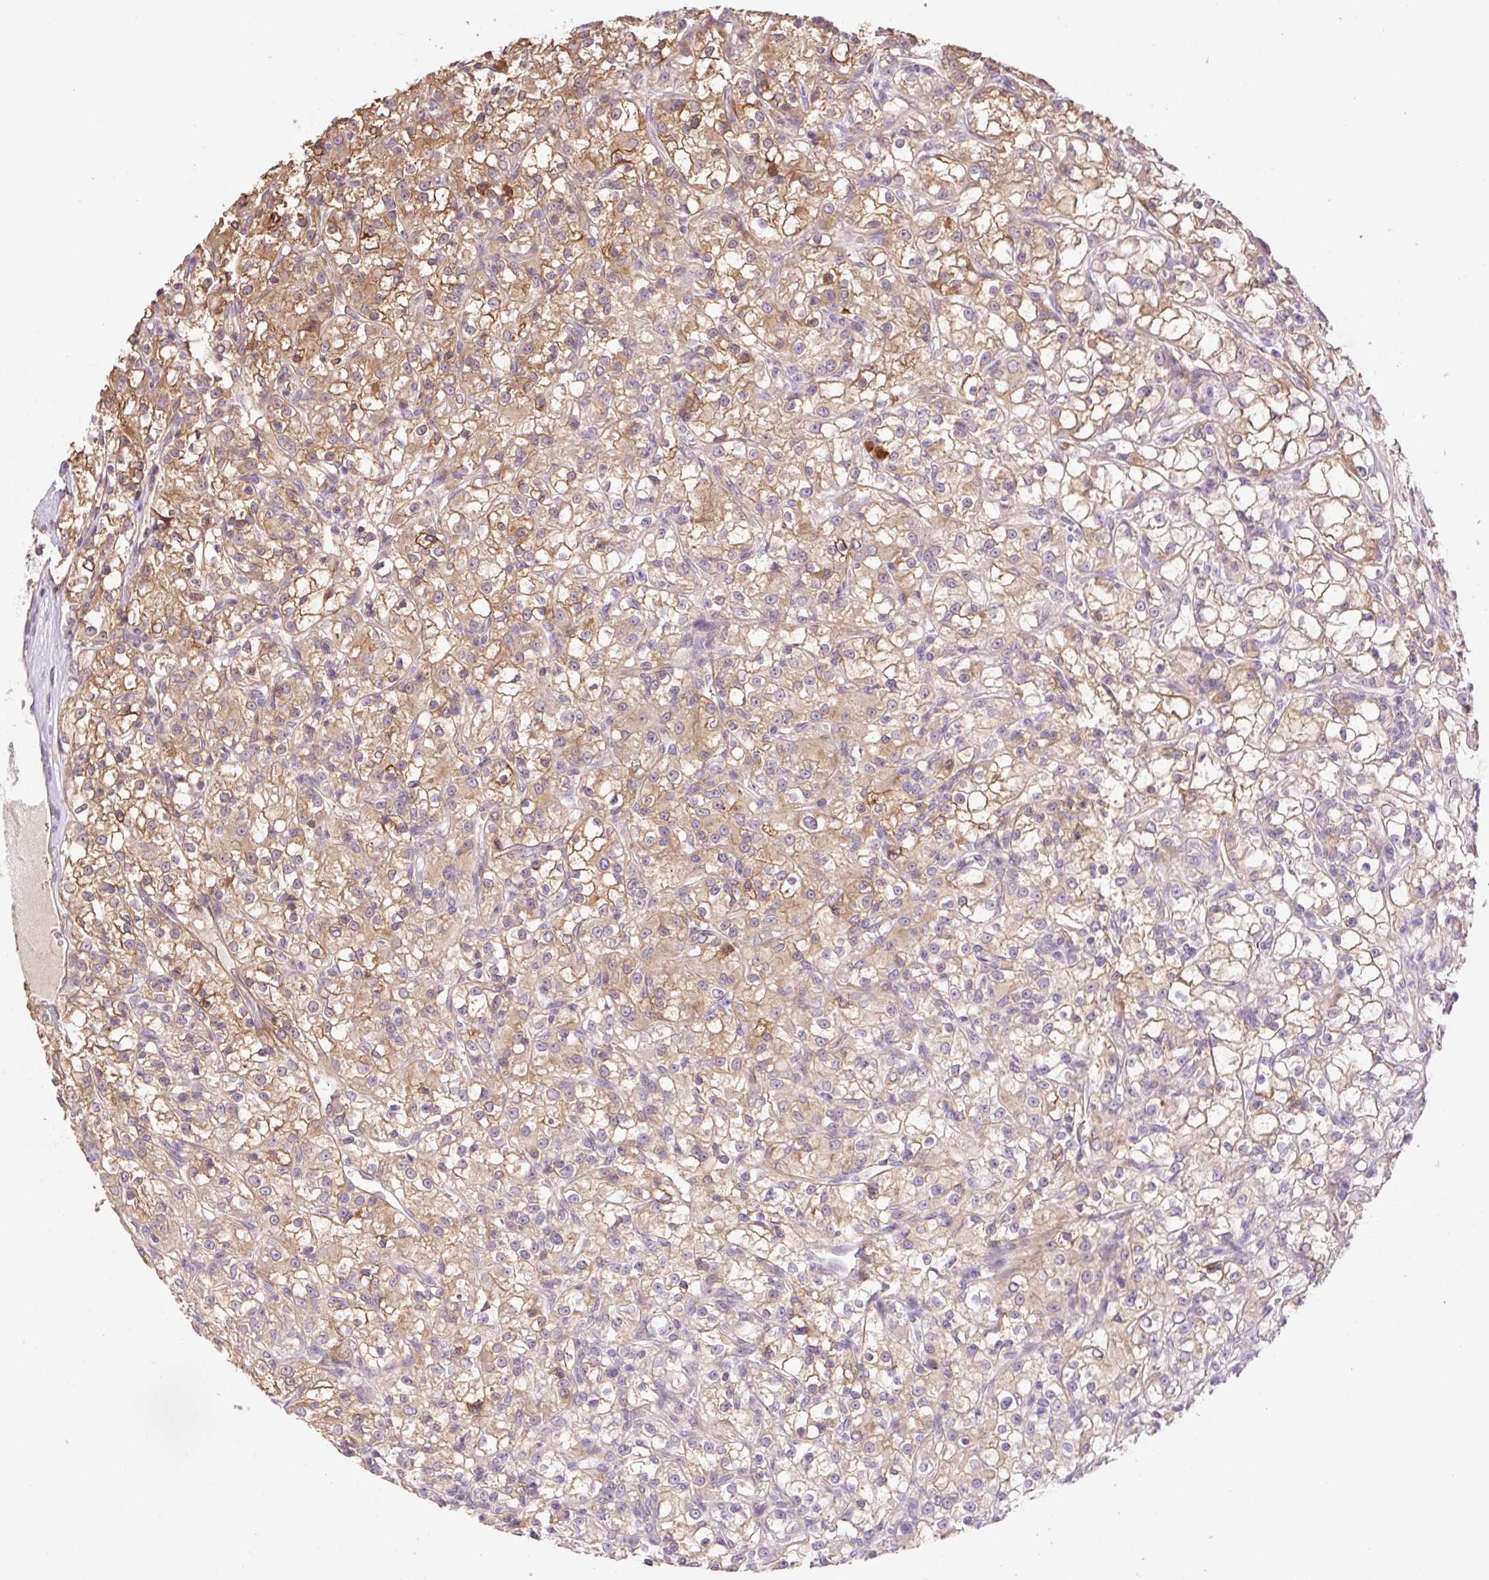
{"staining": {"intensity": "moderate", "quantity": ">75%", "location": "cytoplasmic/membranous"}, "tissue": "renal cancer", "cell_type": "Tumor cells", "image_type": "cancer", "snomed": [{"axis": "morphology", "description": "Adenocarcinoma, NOS"}, {"axis": "topography", "description": "Kidney"}], "caption": "Immunohistochemical staining of human adenocarcinoma (renal) shows medium levels of moderate cytoplasmic/membranous protein positivity in about >75% of tumor cells.", "gene": "COX8A", "patient": {"sex": "female", "age": 59}}